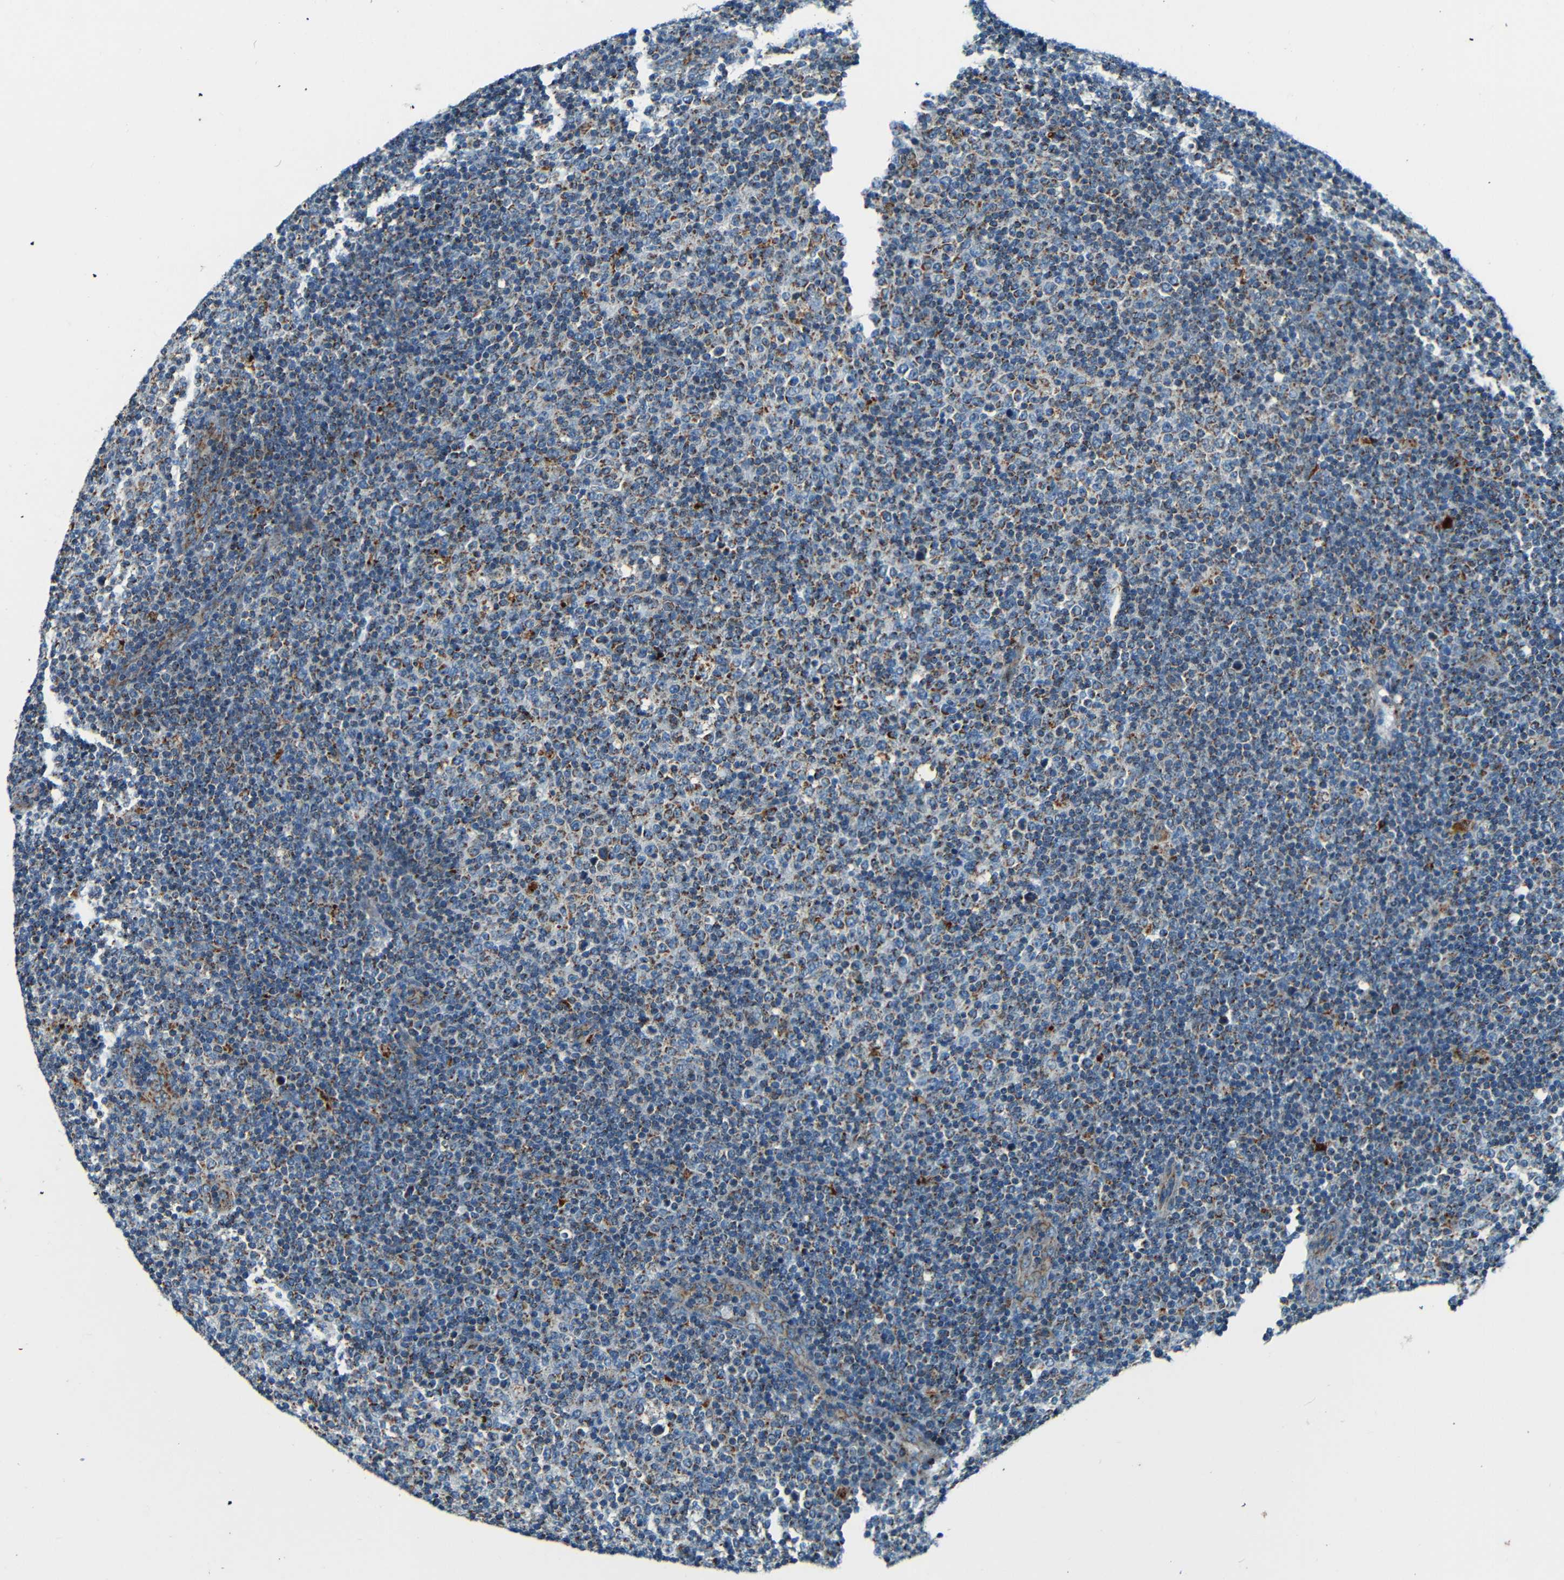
{"staining": {"intensity": "moderate", "quantity": "25%-75%", "location": "cytoplasmic/membranous"}, "tissue": "lymphoma", "cell_type": "Tumor cells", "image_type": "cancer", "snomed": [{"axis": "morphology", "description": "Malignant lymphoma, non-Hodgkin's type, Low grade"}, {"axis": "topography", "description": "Lymph node"}], "caption": "A photomicrograph showing moderate cytoplasmic/membranous positivity in about 25%-75% of tumor cells in lymphoma, as visualized by brown immunohistochemical staining.", "gene": "WSCD2", "patient": {"sex": "male", "age": 70}}